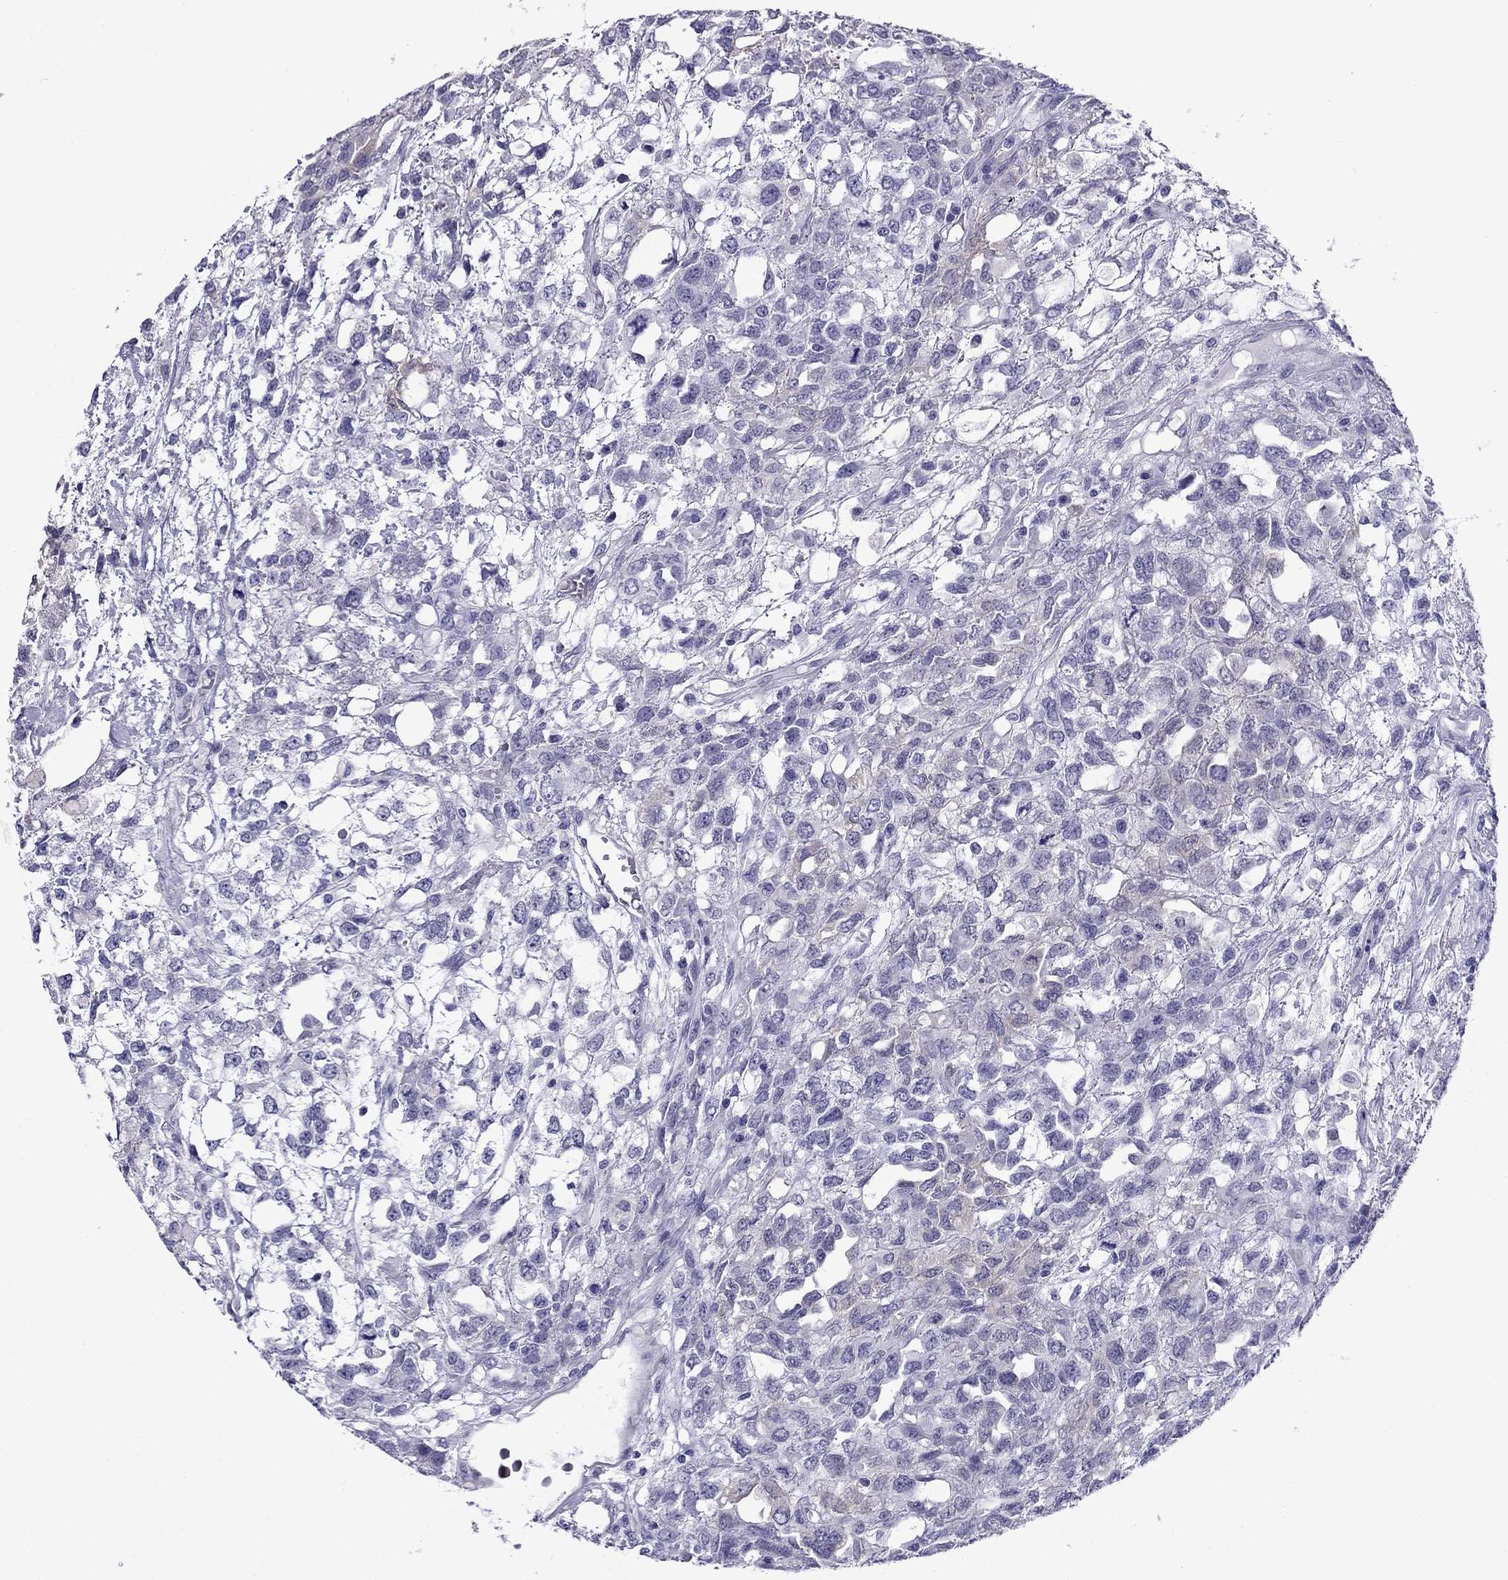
{"staining": {"intensity": "negative", "quantity": "none", "location": "none"}, "tissue": "testis cancer", "cell_type": "Tumor cells", "image_type": "cancer", "snomed": [{"axis": "morphology", "description": "Seminoma, NOS"}, {"axis": "topography", "description": "Testis"}], "caption": "Tumor cells show no significant staining in testis cancer (seminoma).", "gene": "MYLK3", "patient": {"sex": "male", "age": 52}}